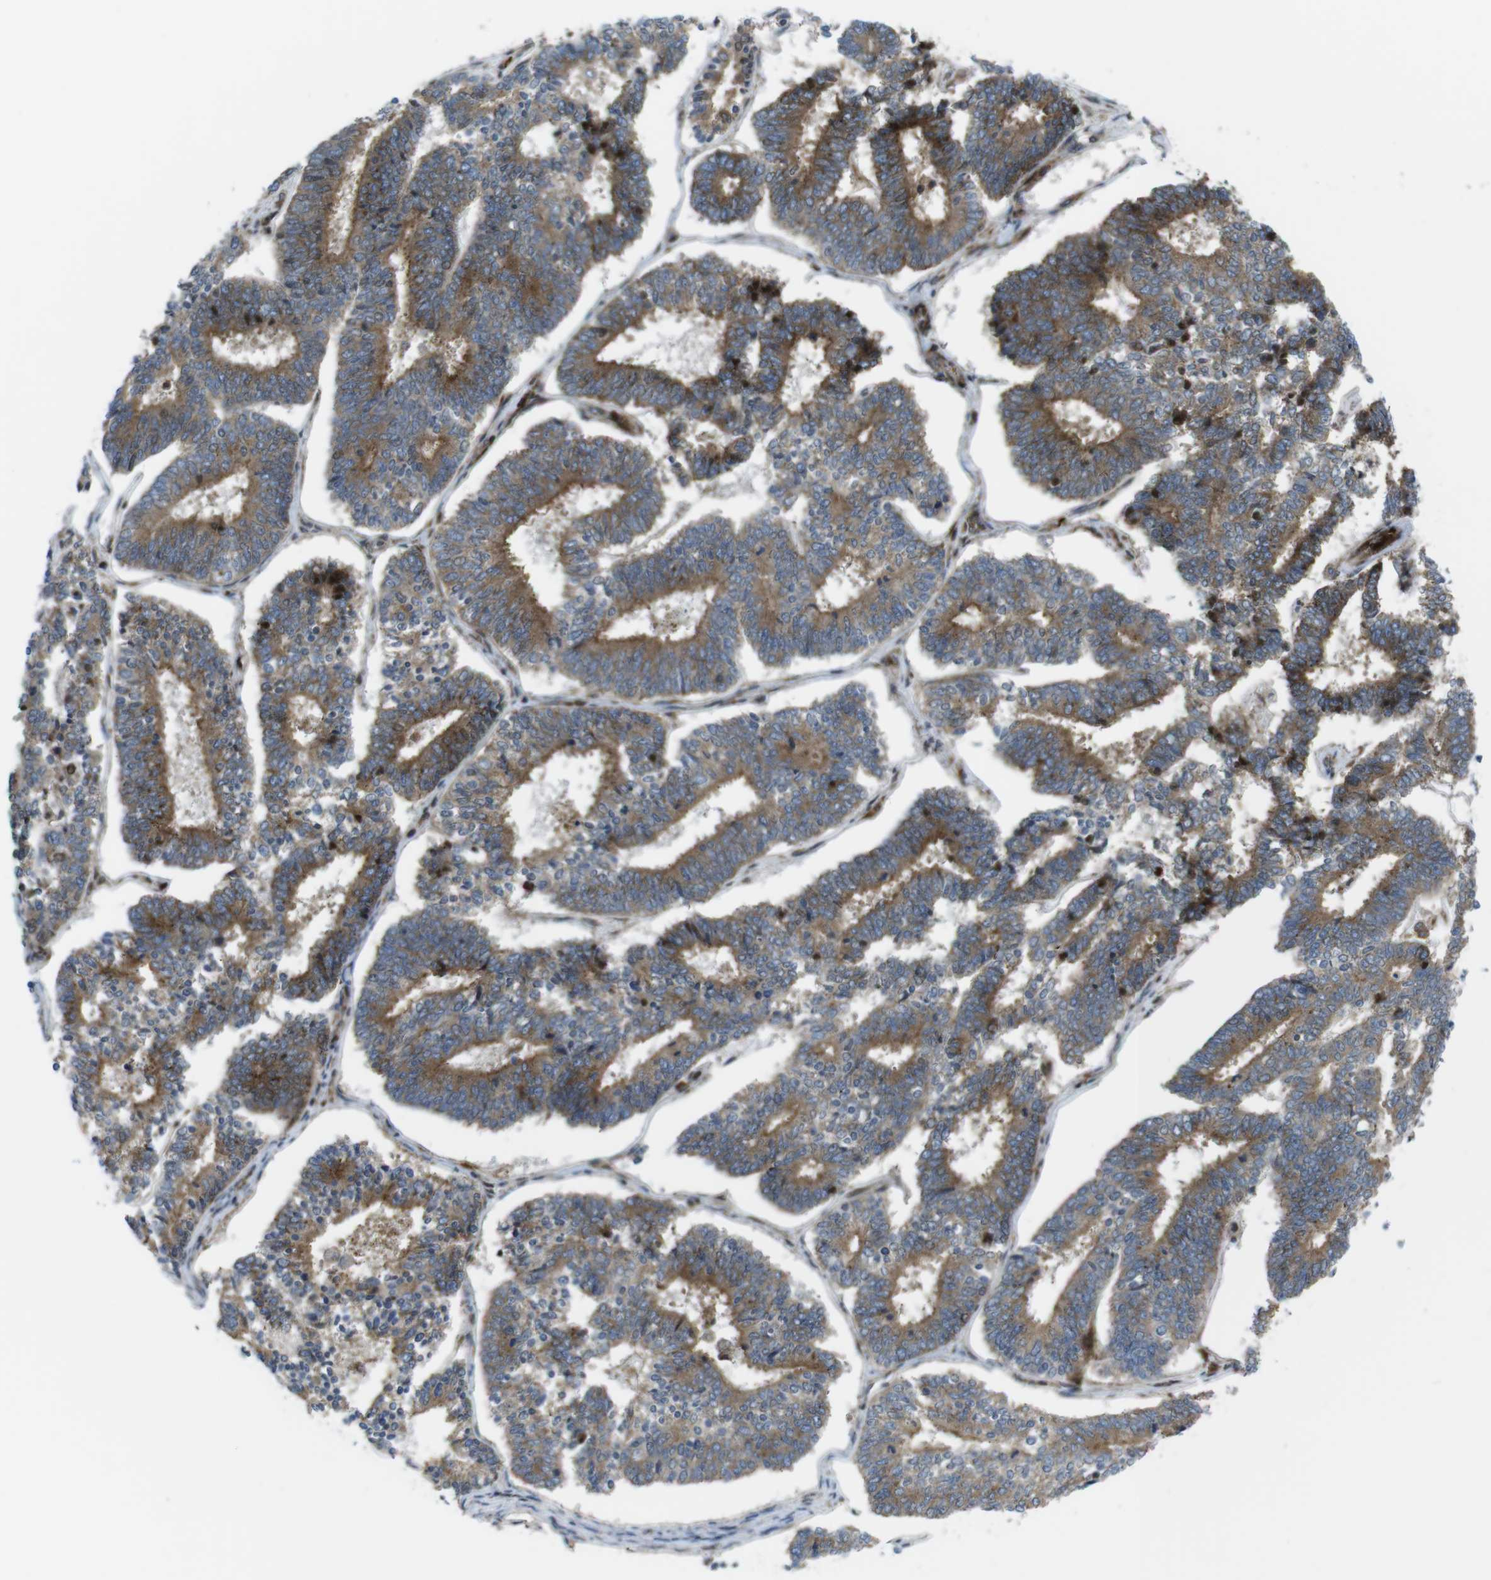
{"staining": {"intensity": "moderate", "quantity": ">75%", "location": "cytoplasmic/membranous"}, "tissue": "endometrial cancer", "cell_type": "Tumor cells", "image_type": "cancer", "snomed": [{"axis": "morphology", "description": "Adenocarcinoma, NOS"}, {"axis": "topography", "description": "Endometrium"}], "caption": "Protein expression analysis of human endometrial cancer (adenocarcinoma) reveals moderate cytoplasmic/membranous positivity in approximately >75% of tumor cells.", "gene": "CUL7", "patient": {"sex": "female", "age": 70}}